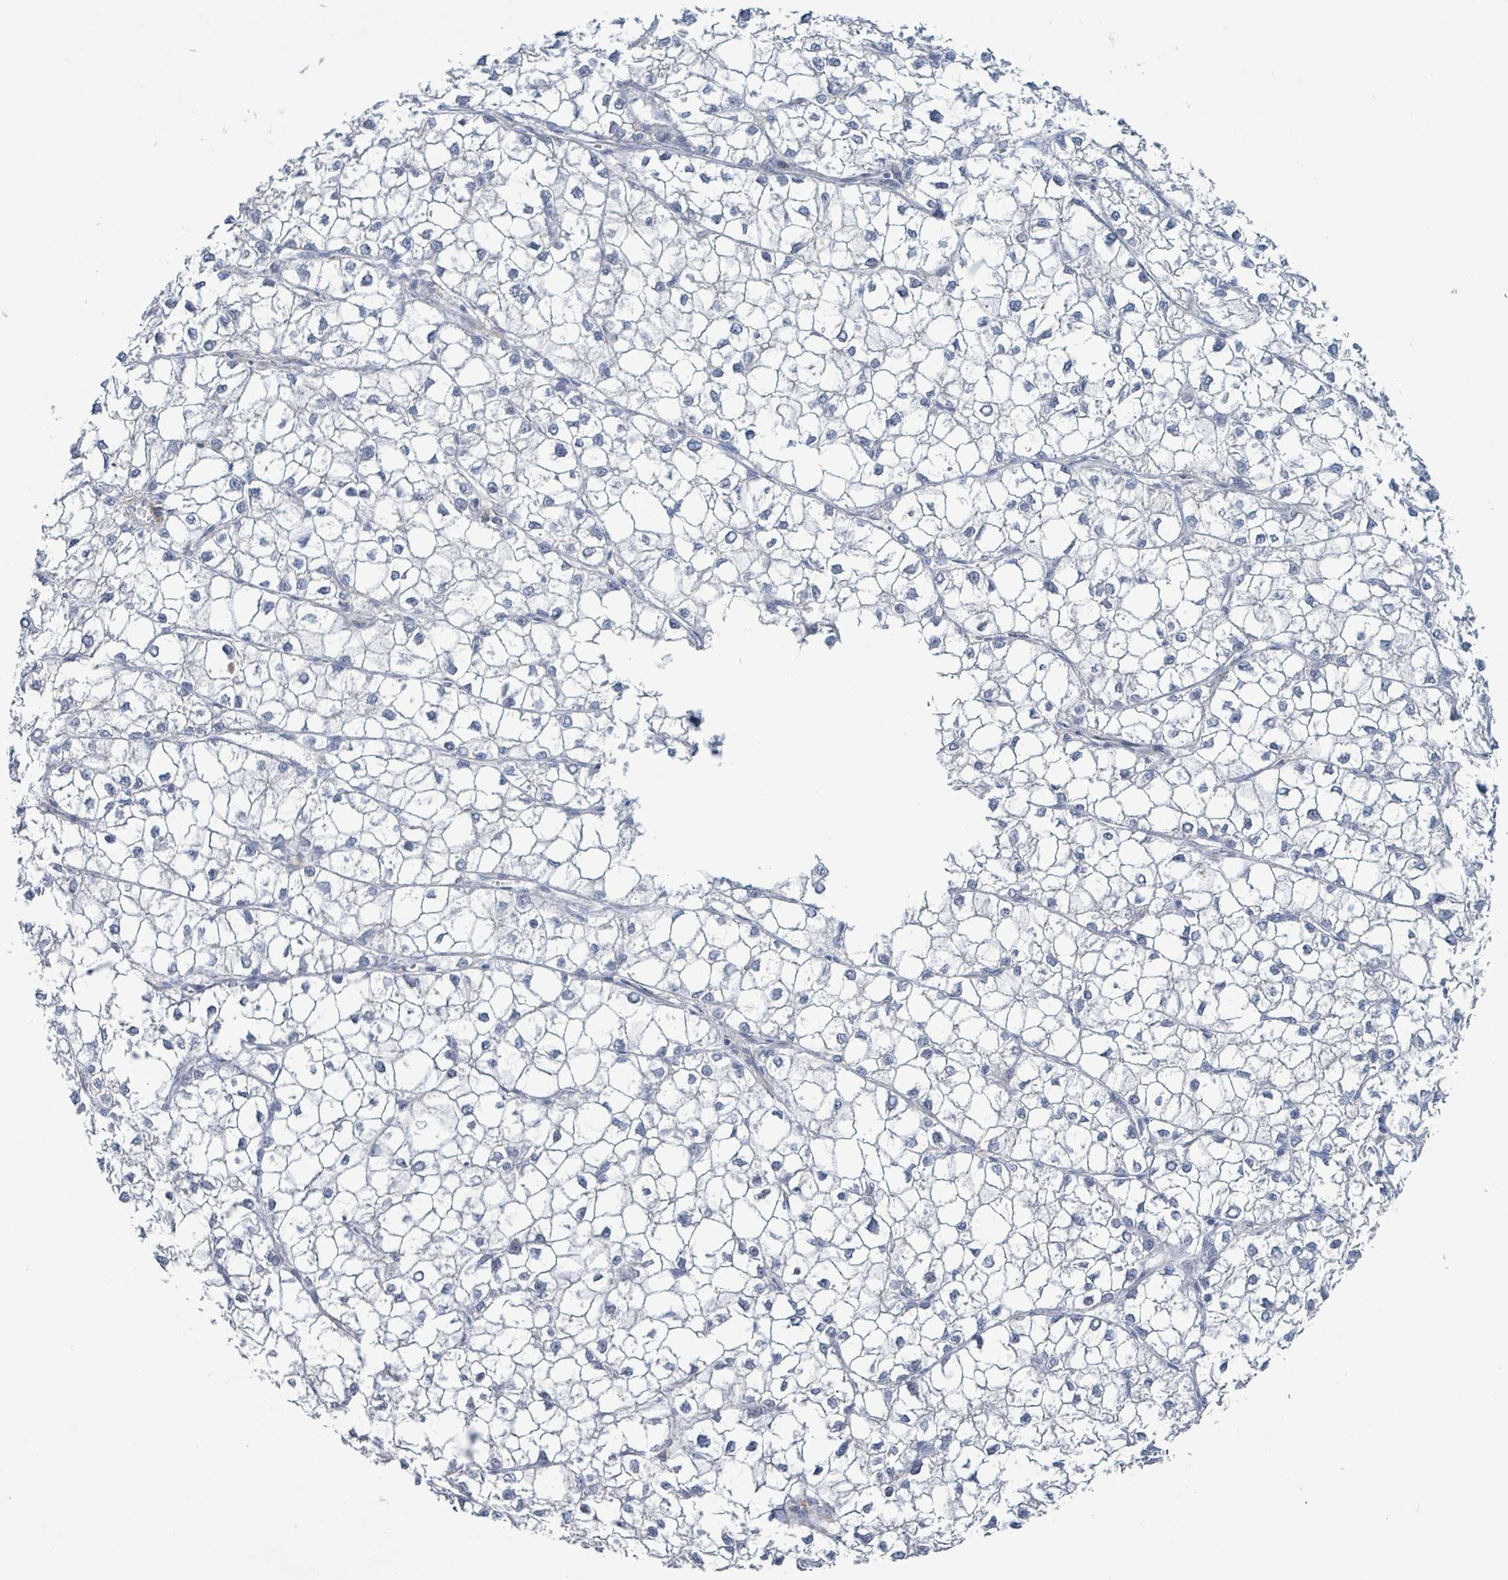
{"staining": {"intensity": "negative", "quantity": "none", "location": "none"}, "tissue": "liver cancer", "cell_type": "Tumor cells", "image_type": "cancer", "snomed": [{"axis": "morphology", "description": "Carcinoma, Hepatocellular, NOS"}, {"axis": "topography", "description": "Liver"}], "caption": "High power microscopy micrograph of an immunohistochemistry (IHC) micrograph of liver cancer, revealing no significant expression in tumor cells.", "gene": "DMRTC1B", "patient": {"sex": "female", "age": 43}}